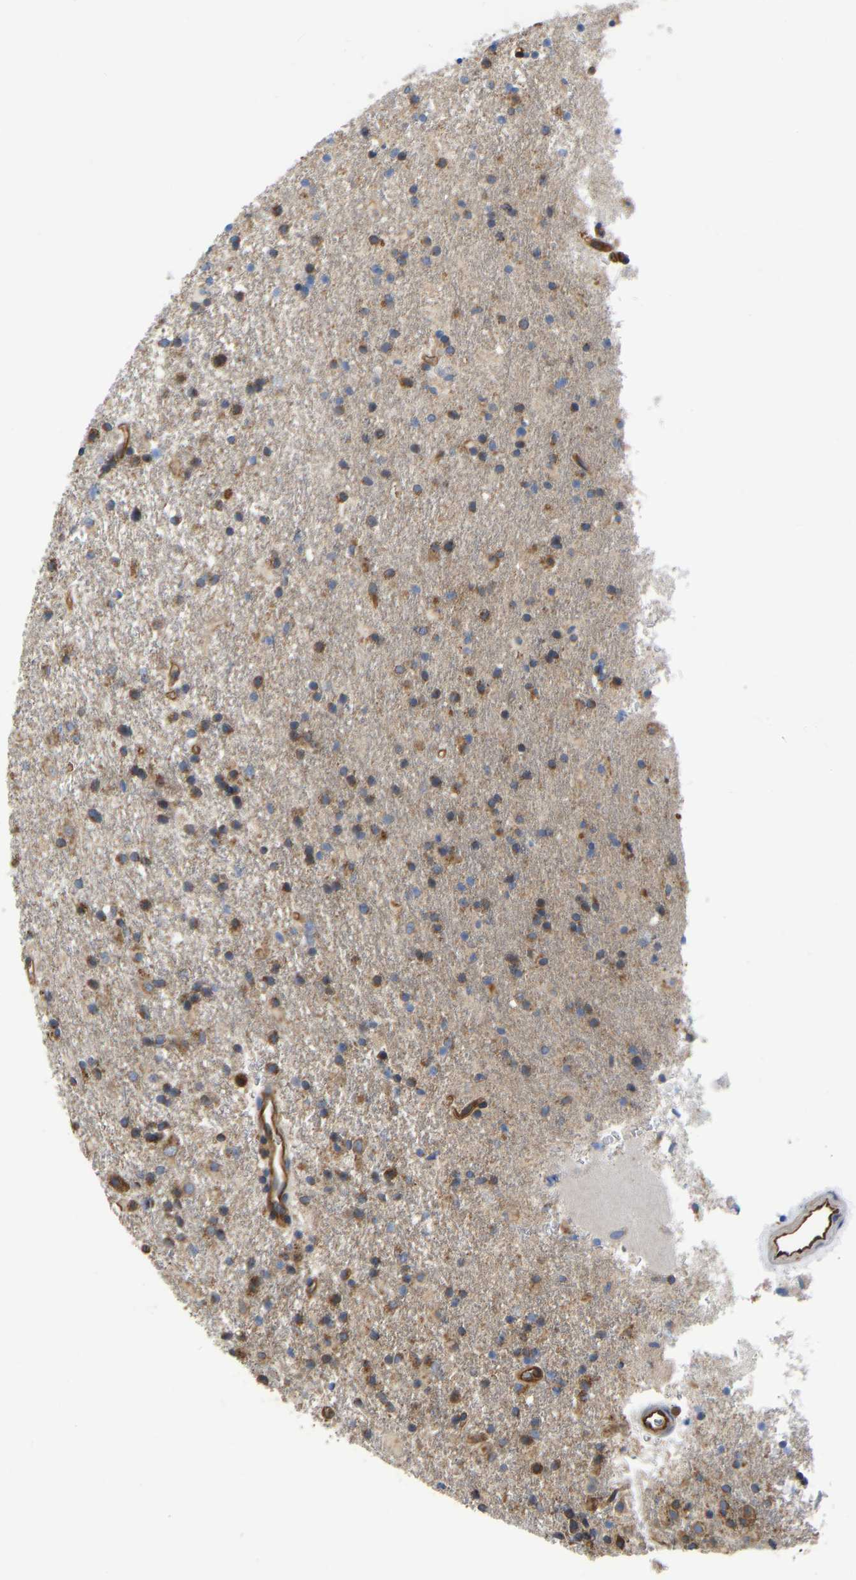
{"staining": {"intensity": "moderate", "quantity": ">75%", "location": "cytoplasmic/membranous"}, "tissue": "glioma", "cell_type": "Tumor cells", "image_type": "cancer", "snomed": [{"axis": "morphology", "description": "Glioma, malignant, Low grade"}, {"axis": "topography", "description": "Brain"}], "caption": "Immunohistochemical staining of glioma shows medium levels of moderate cytoplasmic/membranous positivity in approximately >75% of tumor cells. The staining was performed using DAB to visualize the protein expression in brown, while the nuclei were stained in blue with hematoxylin (Magnification: 20x).", "gene": "FLNB", "patient": {"sex": "male", "age": 65}}